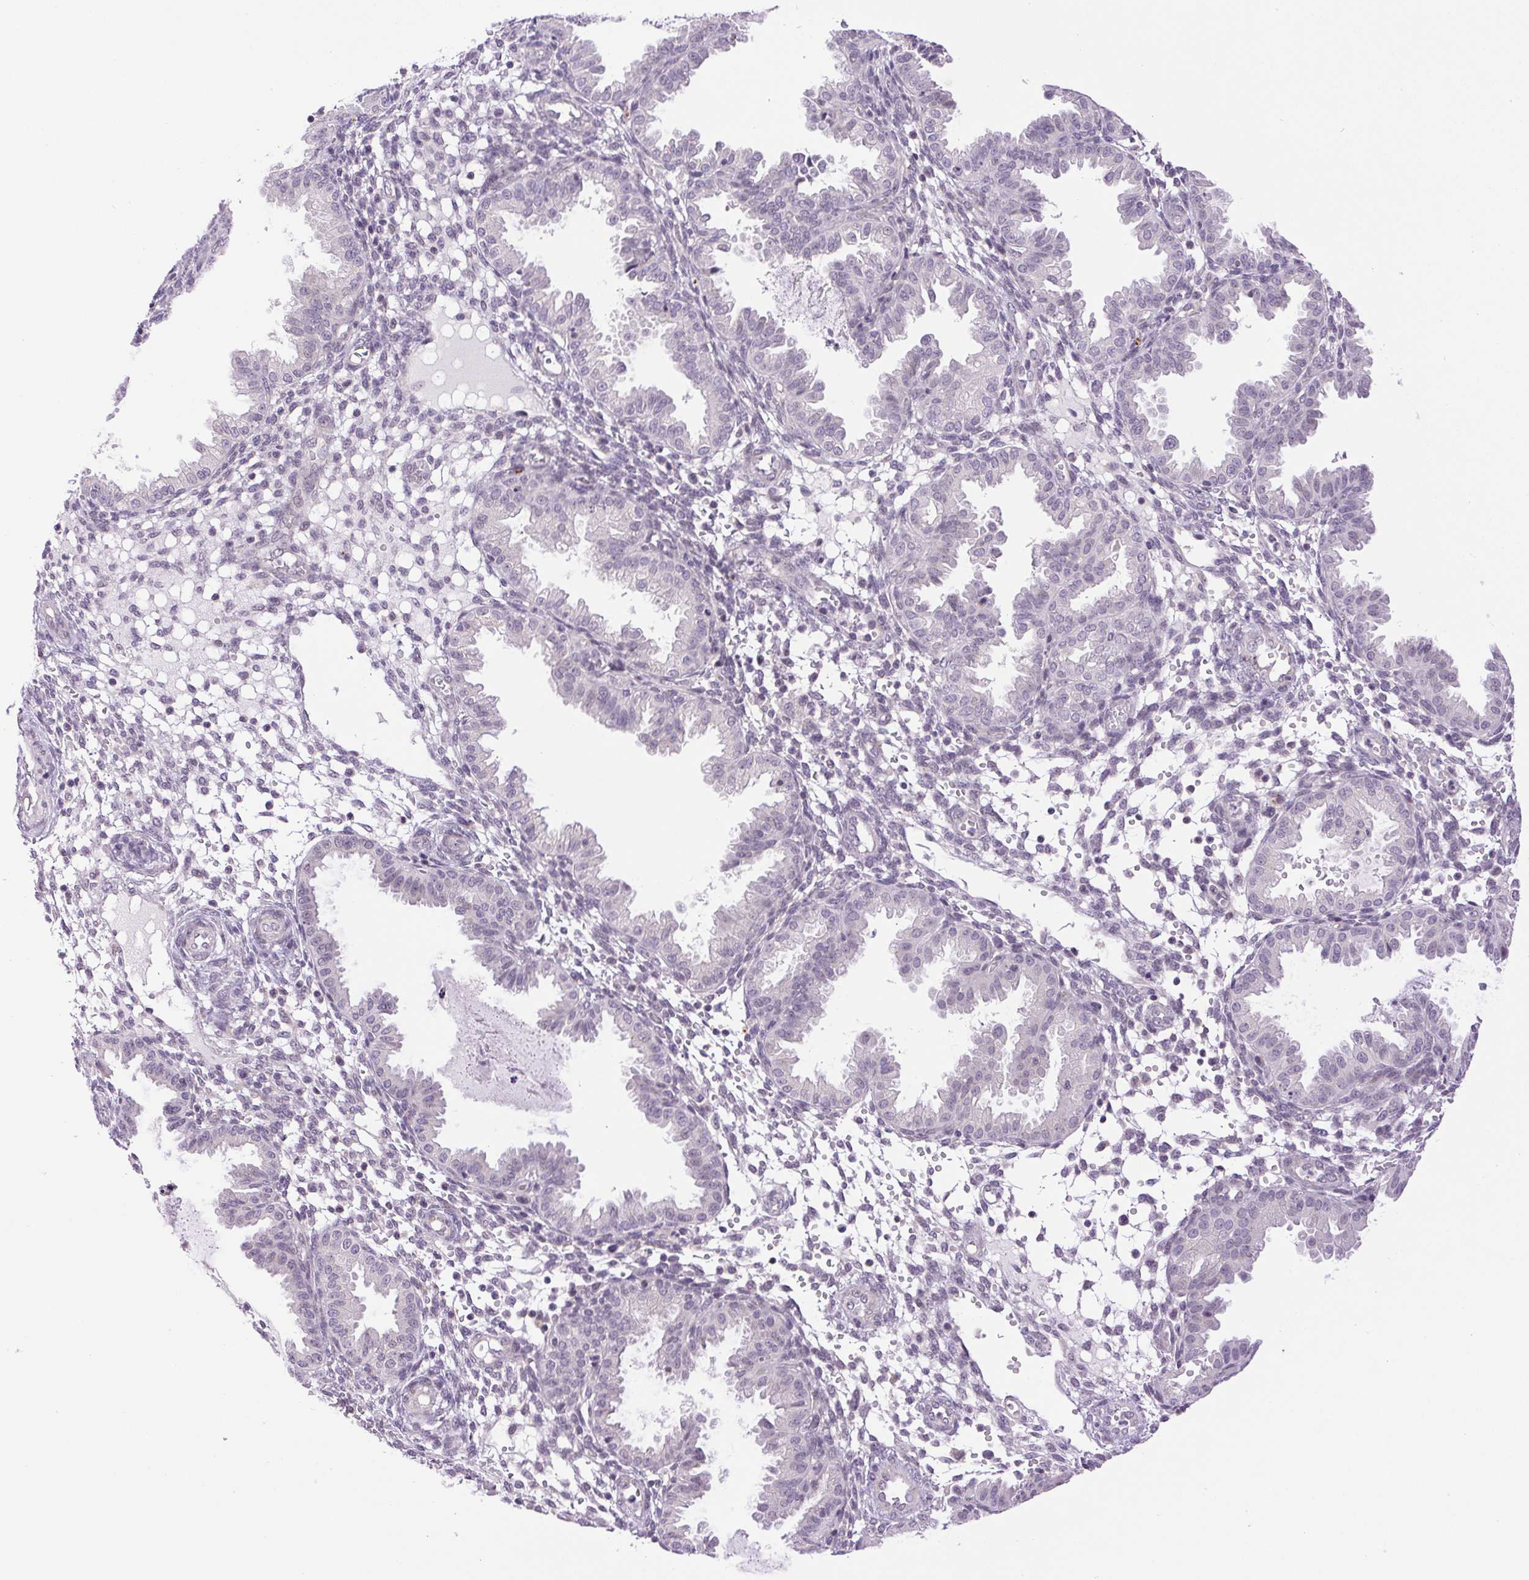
{"staining": {"intensity": "negative", "quantity": "none", "location": "none"}, "tissue": "endometrium", "cell_type": "Cells in endometrial stroma", "image_type": "normal", "snomed": [{"axis": "morphology", "description": "Normal tissue, NOS"}, {"axis": "topography", "description": "Endometrium"}], "caption": "Immunohistochemical staining of benign endometrium exhibits no significant expression in cells in endometrial stroma.", "gene": "SMIM13", "patient": {"sex": "female", "age": 33}}